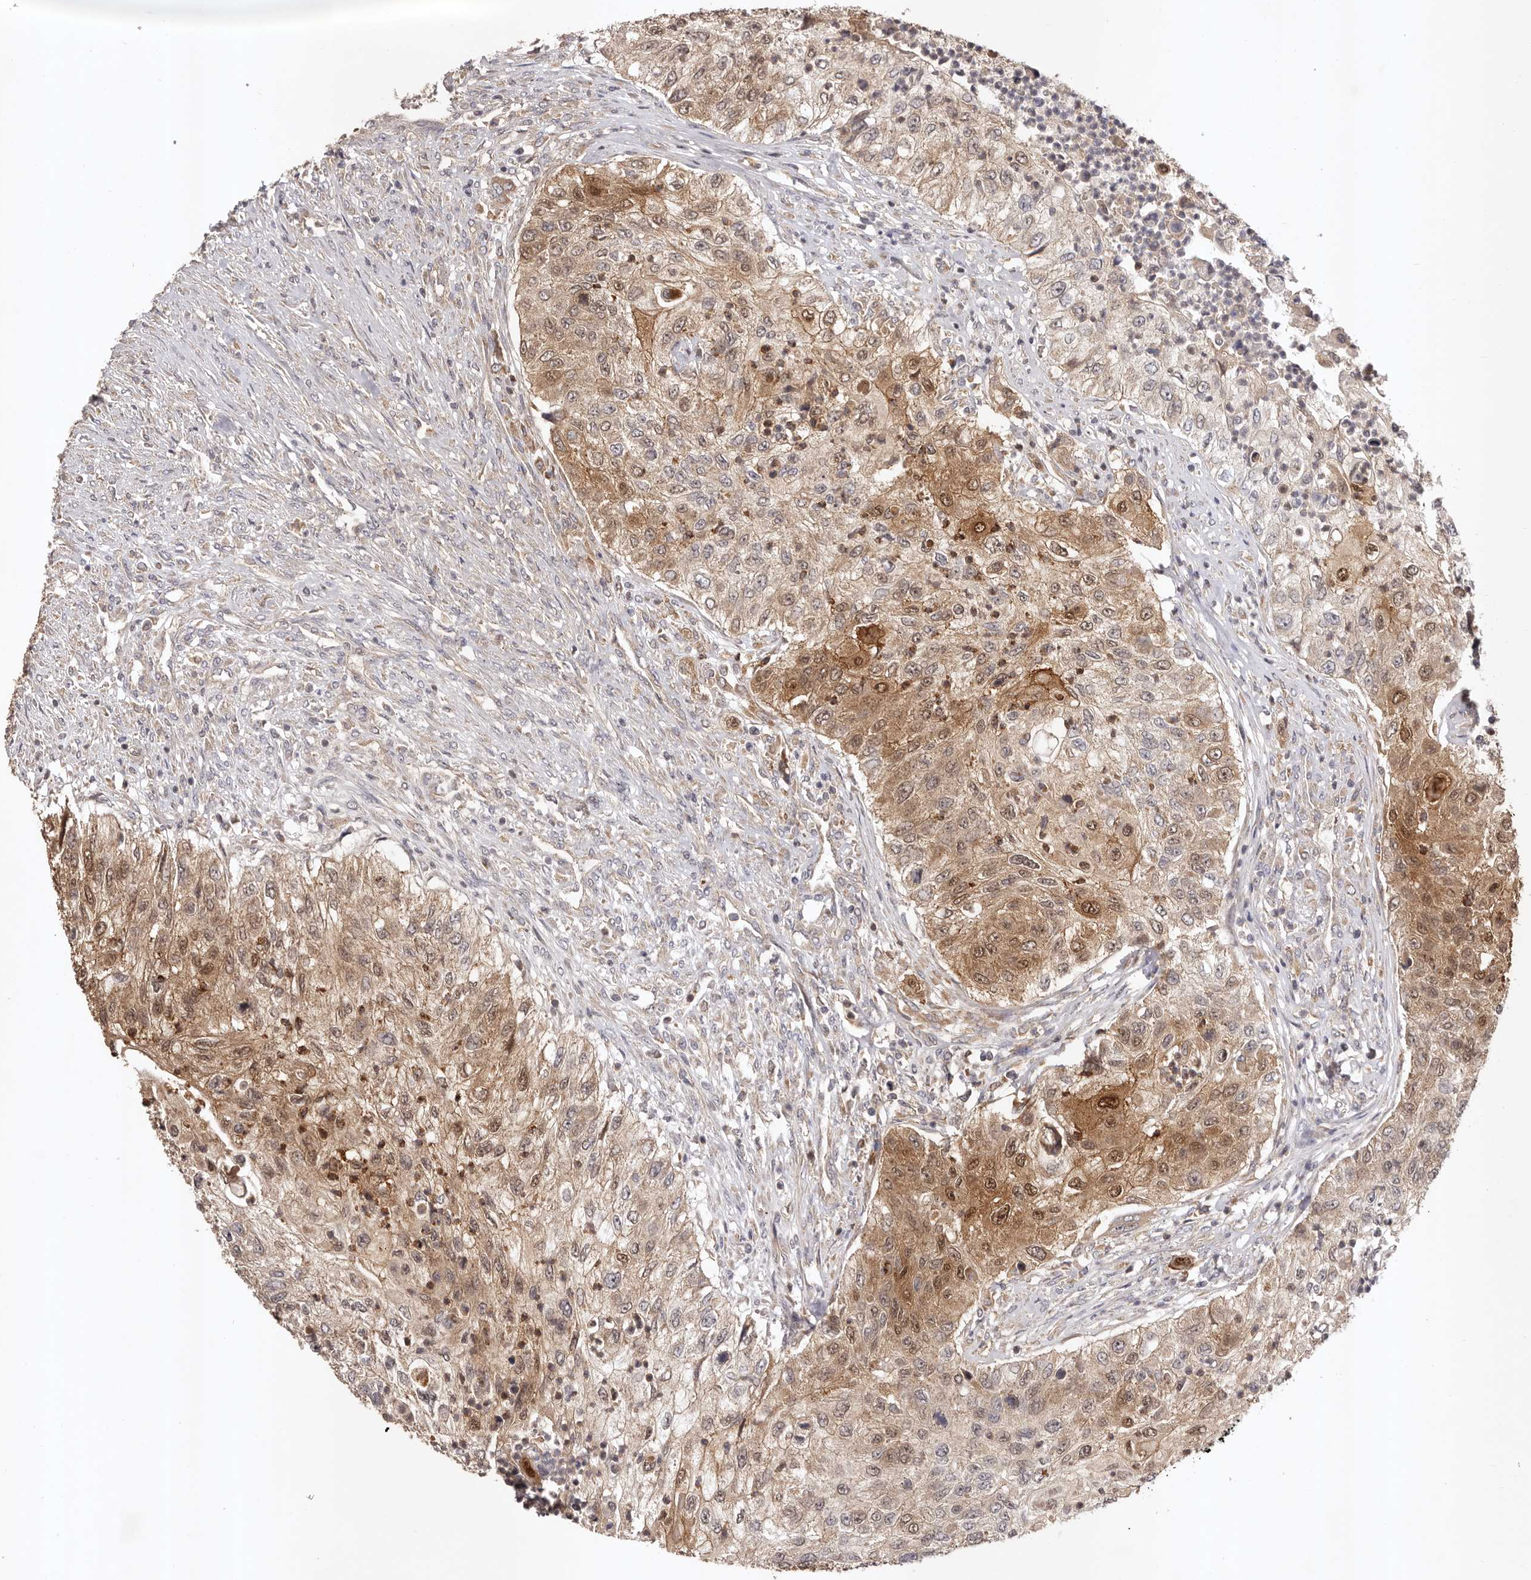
{"staining": {"intensity": "moderate", "quantity": ">75%", "location": "cytoplasmic/membranous,nuclear"}, "tissue": "urothelial cancer", "cell_type": "Tumor cells", "image_type": "cancer", "snomed": [{"axis": "morphology", "description": "Urothelial carcinoma, High grade"}, {"axis": "topography", "description": "Urinary bladder"}], "caption": "High-power microscopy captured an immunohistochemistry histopathology image of urothelial cancer, revealing moderate cytoplasmic/membranous and nuclear positivity in about >75% of tumor cells. The staining was performed using DAB, with brown indicating positive protein expression. Nuclei are stained blue with hematoxylin.", "gene": "UBR2", "patient": {"sex": "female", "age": 60}}